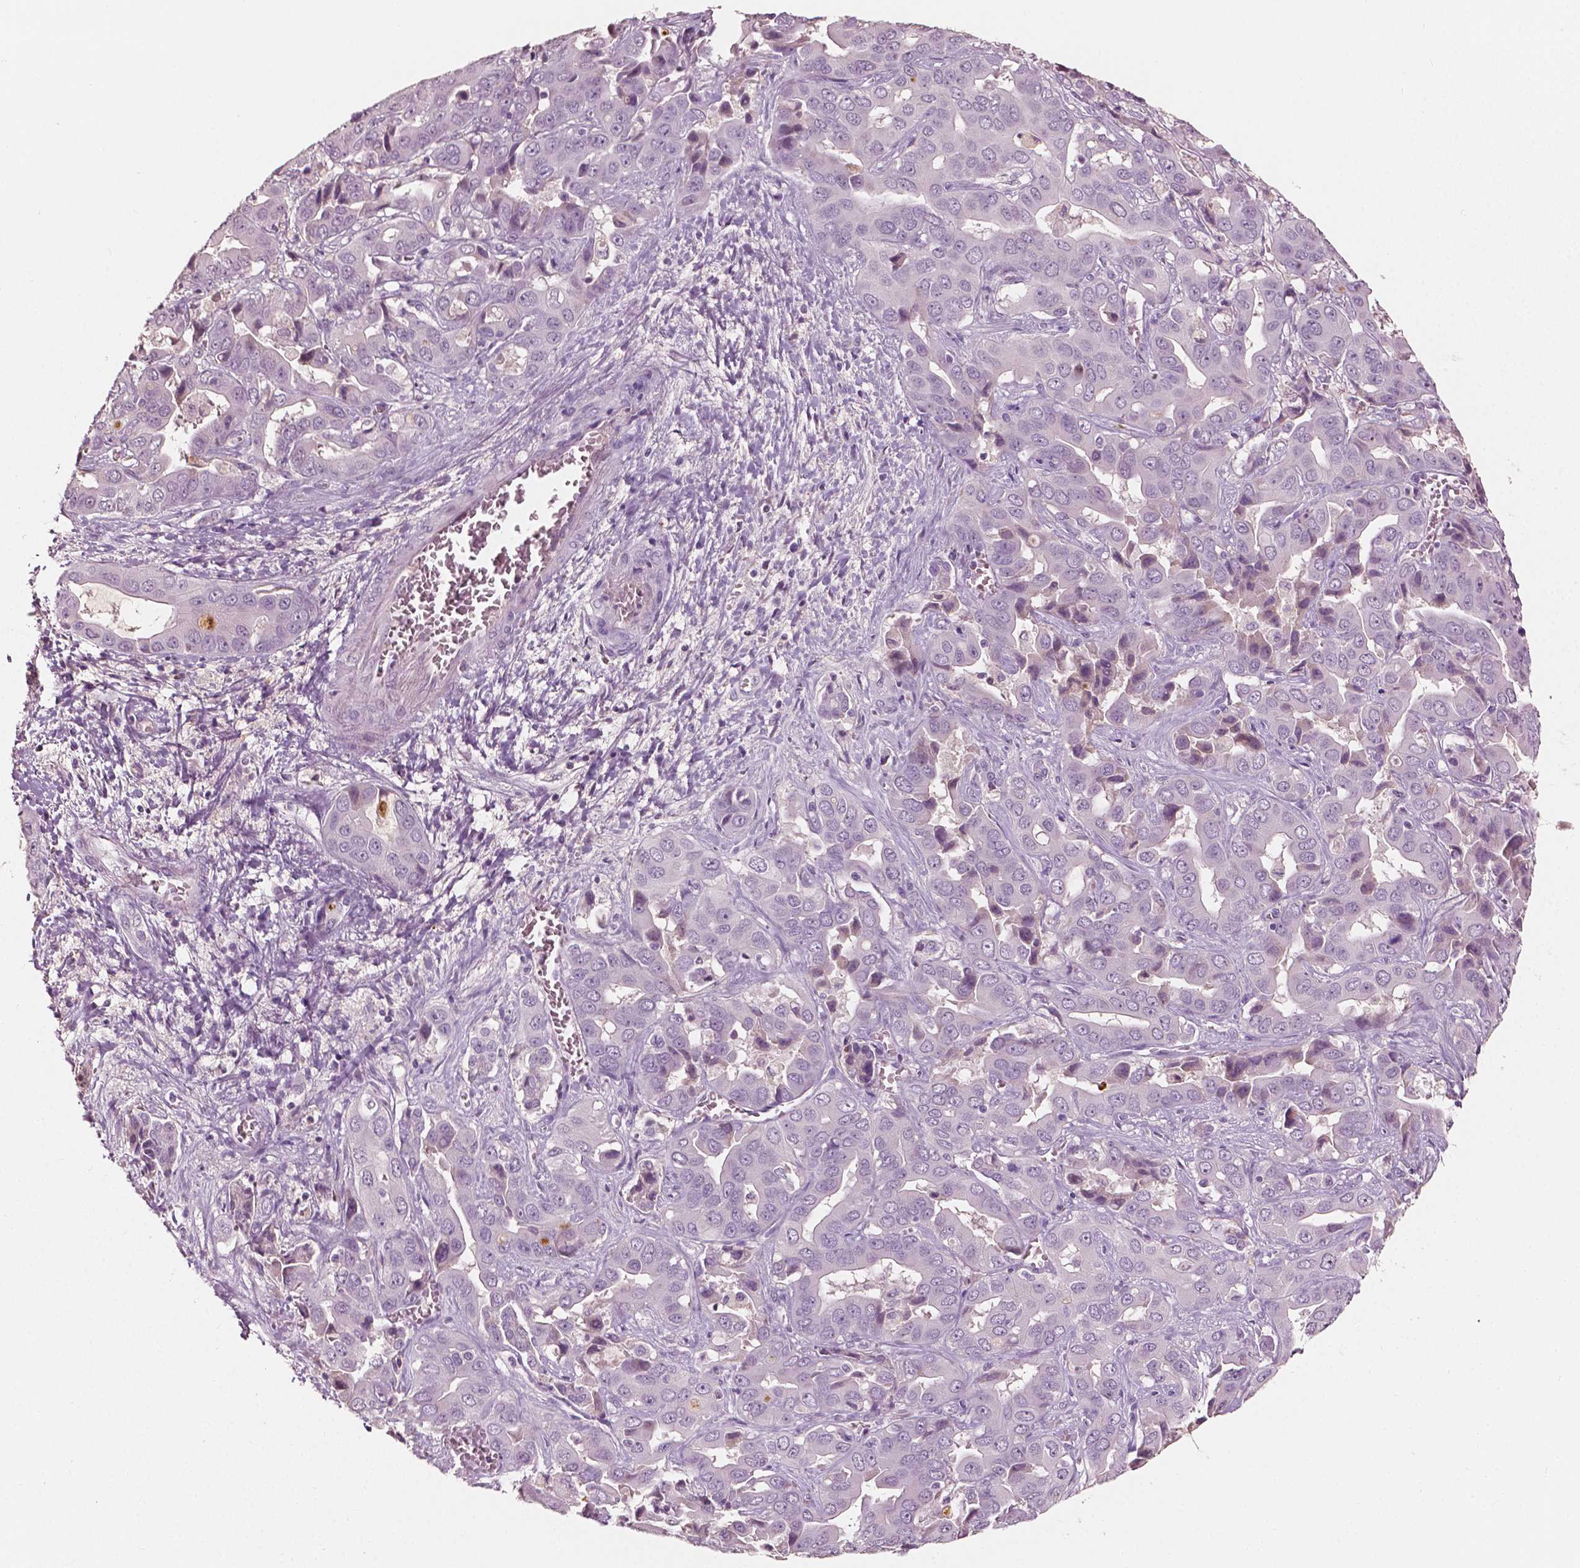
{"staining": {"intensity": "negative", "quantity": "none", "location": "none"}, "tissue": "liver cancer", "cell_type": "Tumor cells", "image_type": "cancer", "snomed": [{"axis": "morphology", "description": "Cholangiocarcinoma"}, {"axis": "topography", "description": "Liver"}], "caption": "There is no significant expression in tumor cells of liver cancer (cholangiocarcinoma).", "gene": "APOA4", "patient": {"sex": "female", "age": 52}}